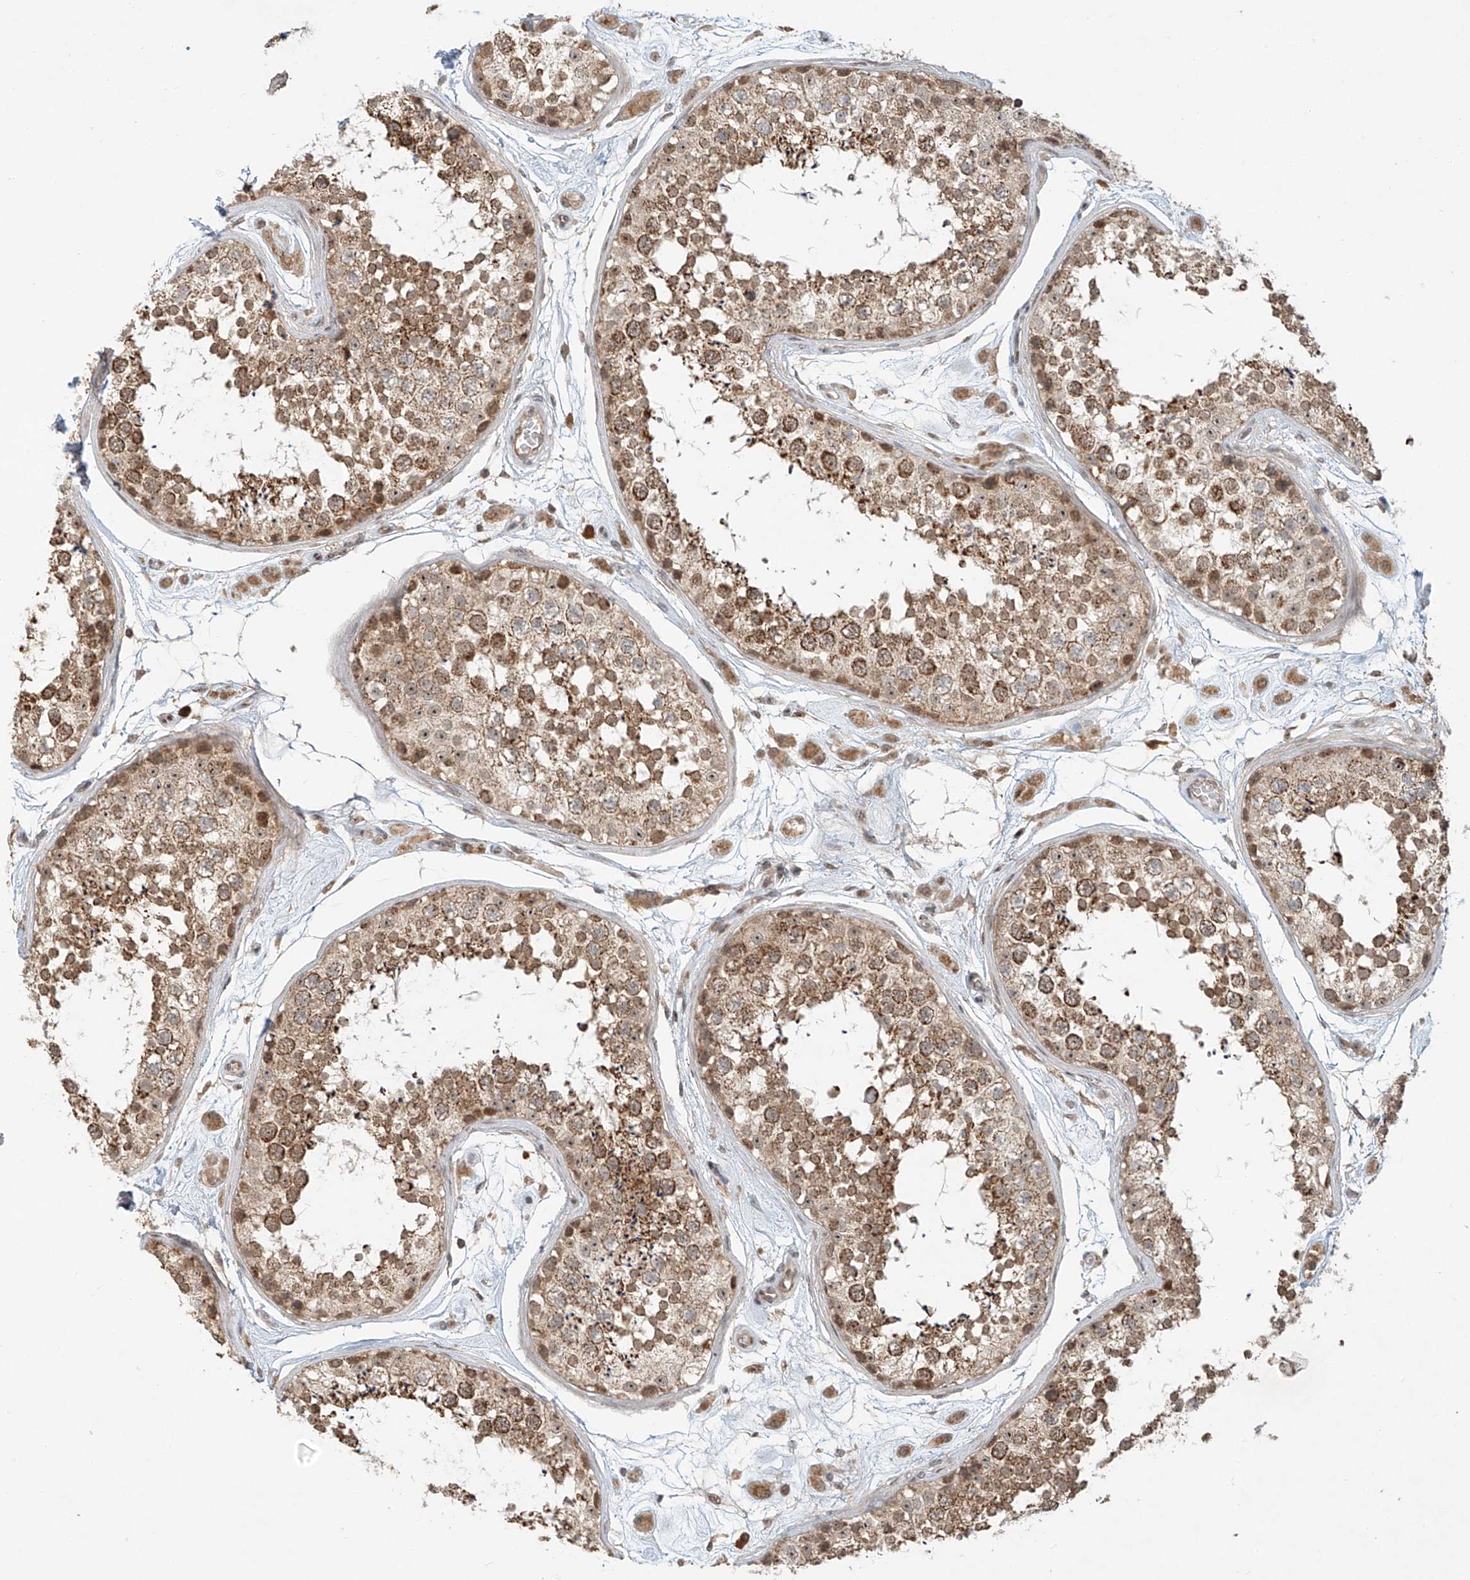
{"staining": {"intensity": "moderate", "quantity": ">75%", "location": "cytoplasmic/membranous,nuclear"}, "tissue": "testis", "cell_type": "Cells in seminiferous ducts", "image_type": "normal", "snomed": [{"axis": "morphology", "description": "Normal tissue, NOS"}, {"axis": "topography", "description": "Testis"}], "caption": "Immunohistochemical staining of benign human testis displays moderate cytoplasmic/membranous,nuclear protein positivity in about >75% of cells in seminiferous ducts.", "gene": "SYTL3", "patient": {"sex": "male", "age": 25}}